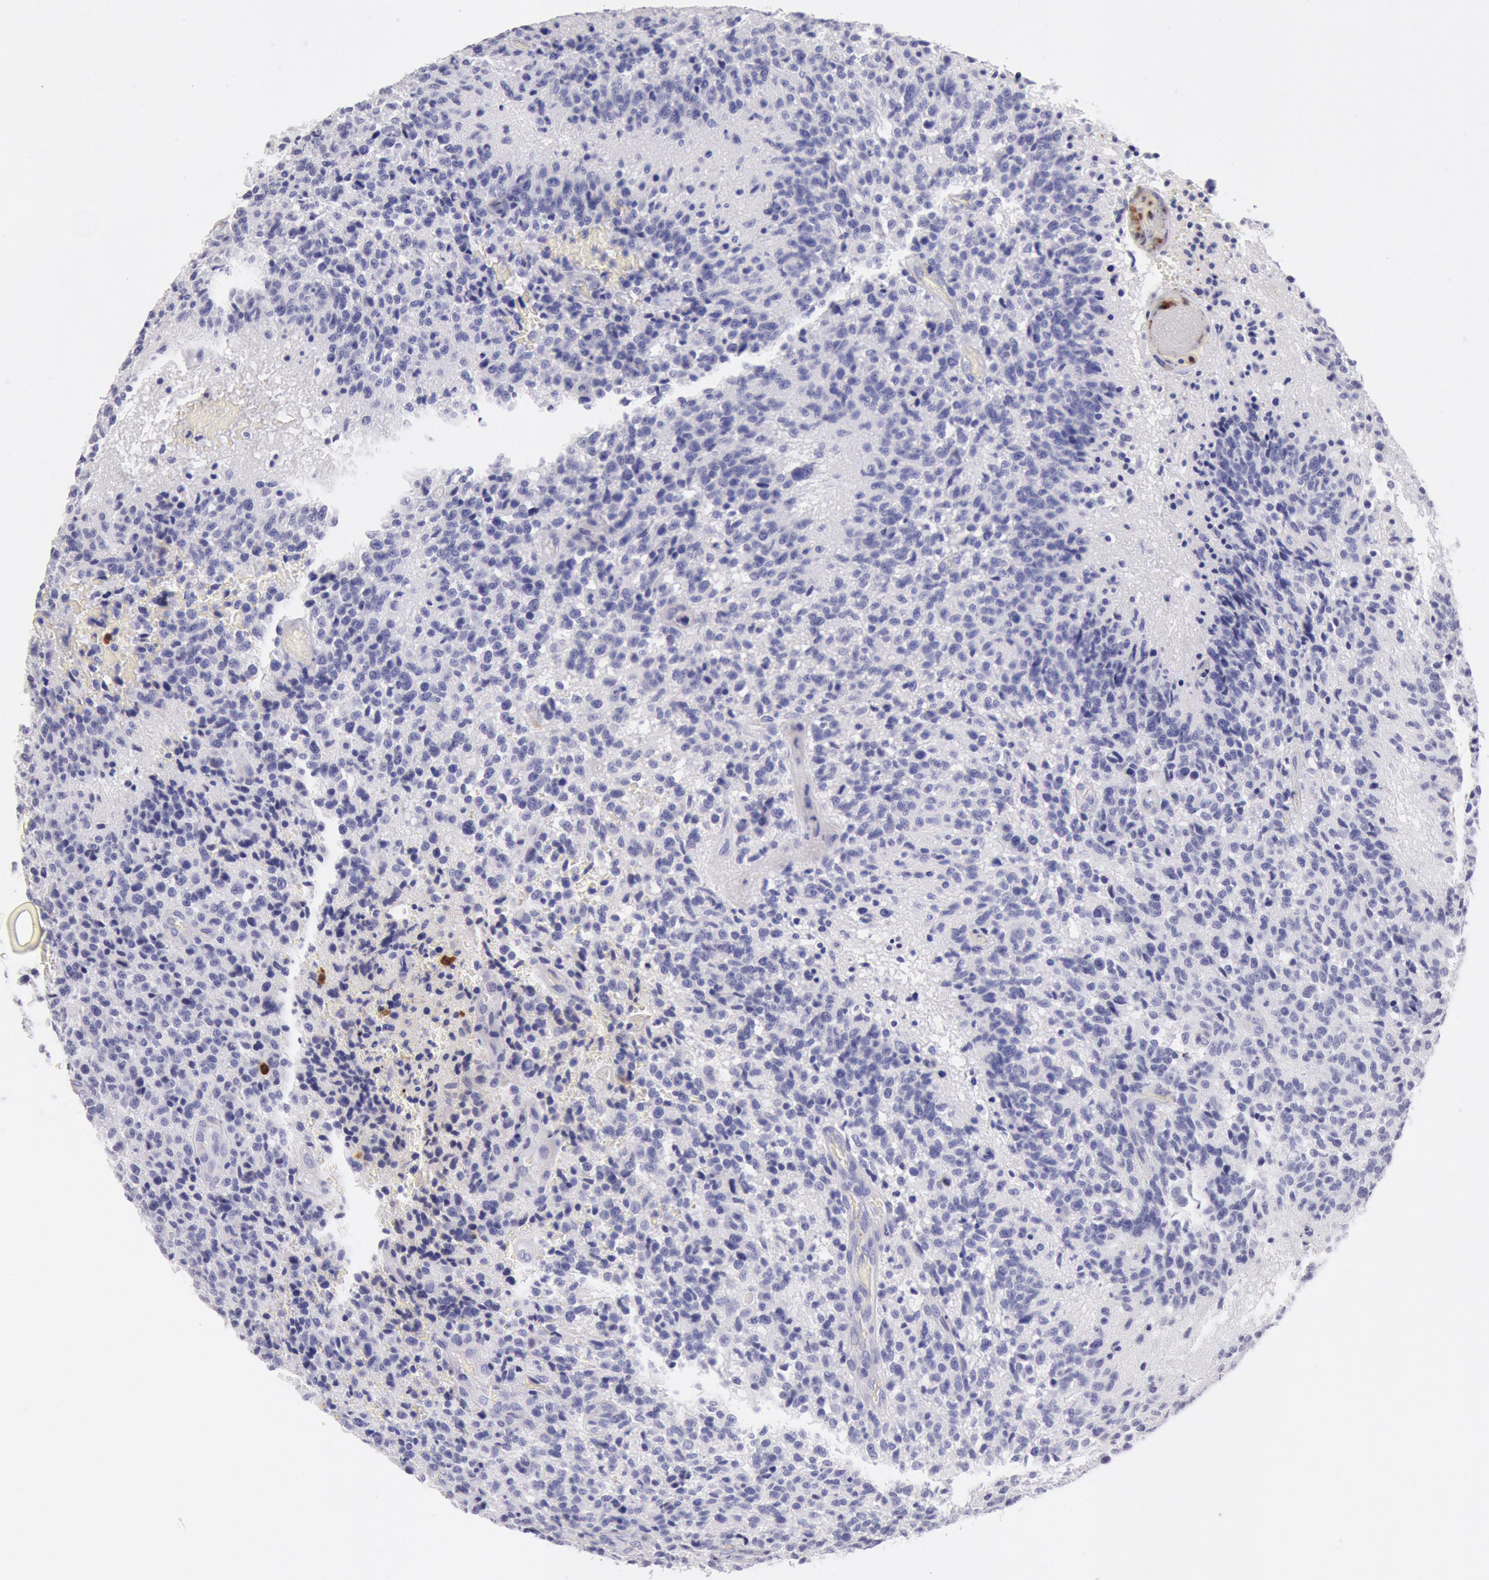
{"staining": {"intensity": "negative", "quantity": "none", "location": "none"}, "tissue": "glioma", "cell_type": "Tumor cells", "image_type": "cancer", "snomed": [{"axis": "morphology", "description": "Glioma, malignant, High grade"}, {"axis": "topography", "description": "Brain"}], "caption": "Histopathology image shows no protein staining in tumor cells of glioma tissue.", "gene": "FCN1", "patient": {"sex": "male", "age": 36}}